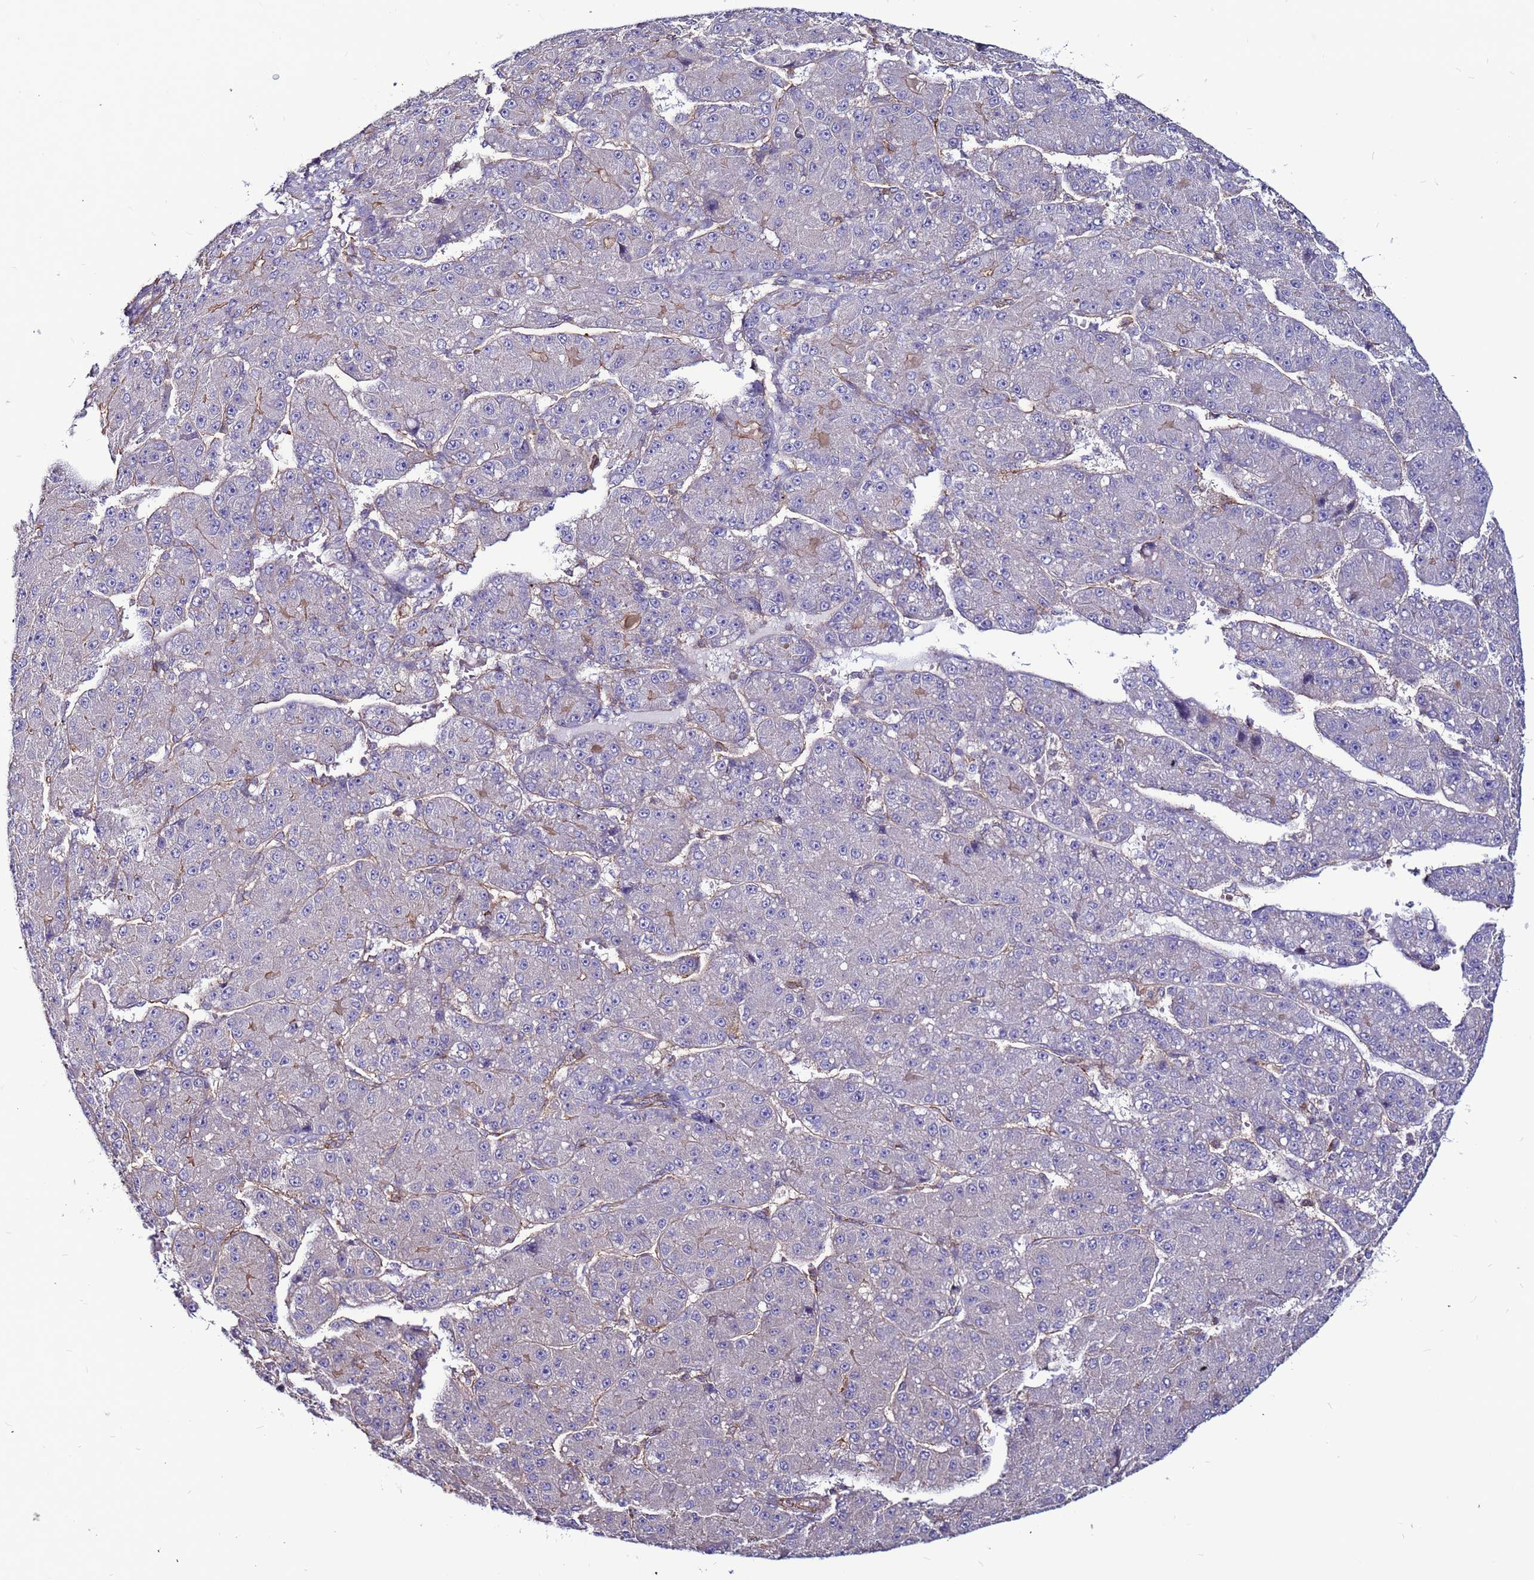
{"staining": {"intensity": "weak", "quantity": "<25%", "location": "cytoplasmic/membranous"}, "tissue": "liver cancer", "cell_type": "Tumor cells", "image_type": "cancer", "snomed": [{"axis": "morphology", "description": "Carcinoma, Hepatocellular, NOS"}, {"axis": "topography", "description": "Liver"}], "caption": "Hepatocellular carcinoma (liver) was stained to show a protein in brown. There is no significant expression in tumor cells.", "gene": "NRN1L", "patient": {"sex": "male", "age": 67}}